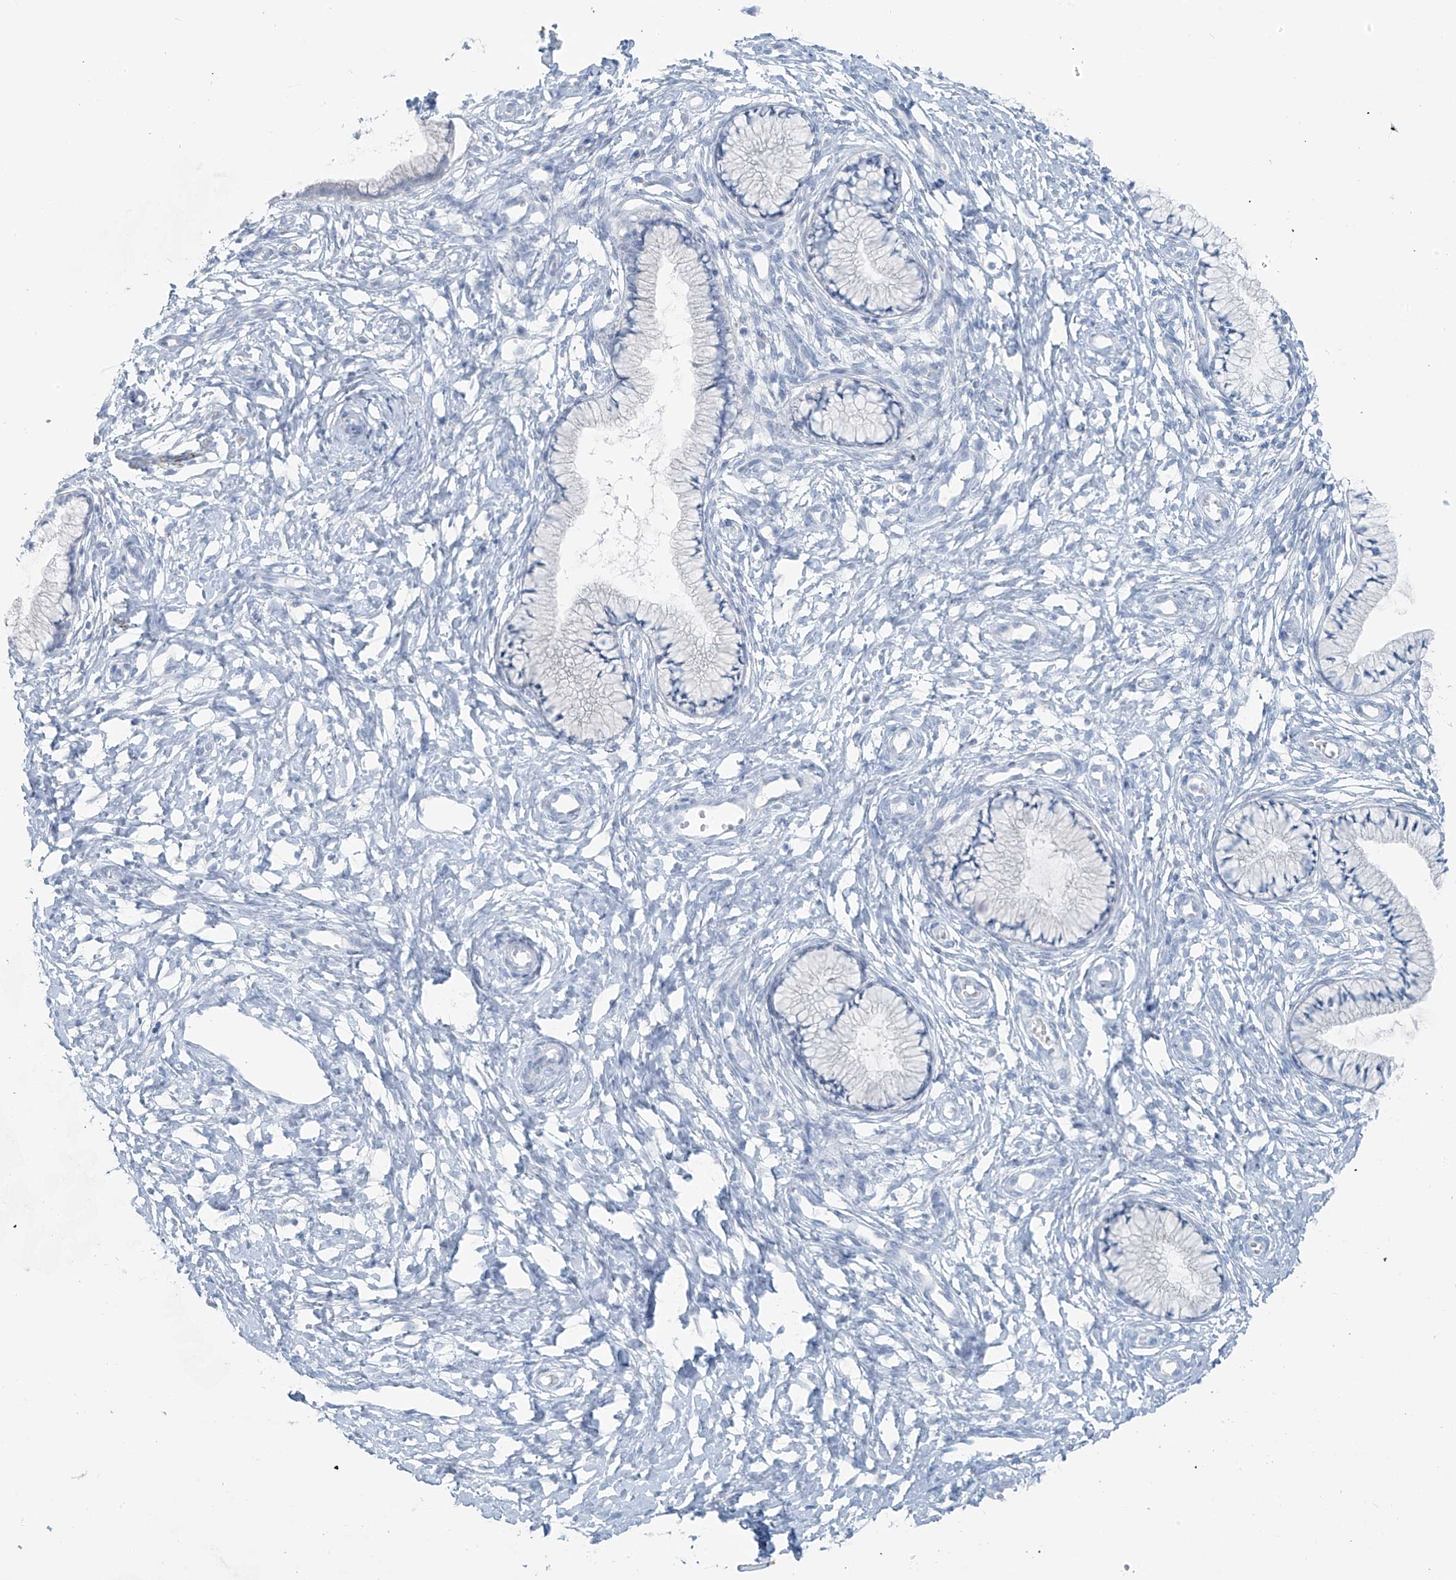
{"staining": {"intensity": "negative", "quantity": "none", "location": "none"}, "tissue": "cervix", "cell_type": "Glandular cells", "image_type": "normal", "snomed": [{"axis": "morphology", "description": "Normal tissue, NOS"}, {"axis": "topography", "description": "Cervix"}], "caption": "This is an immunohistochemistry (IHC) photomicrograph of unremarkable human cervix. There is no staining in glandular cells.", "gene": "SLC25A43", "patient": {"sex": "female", "age": 36}}